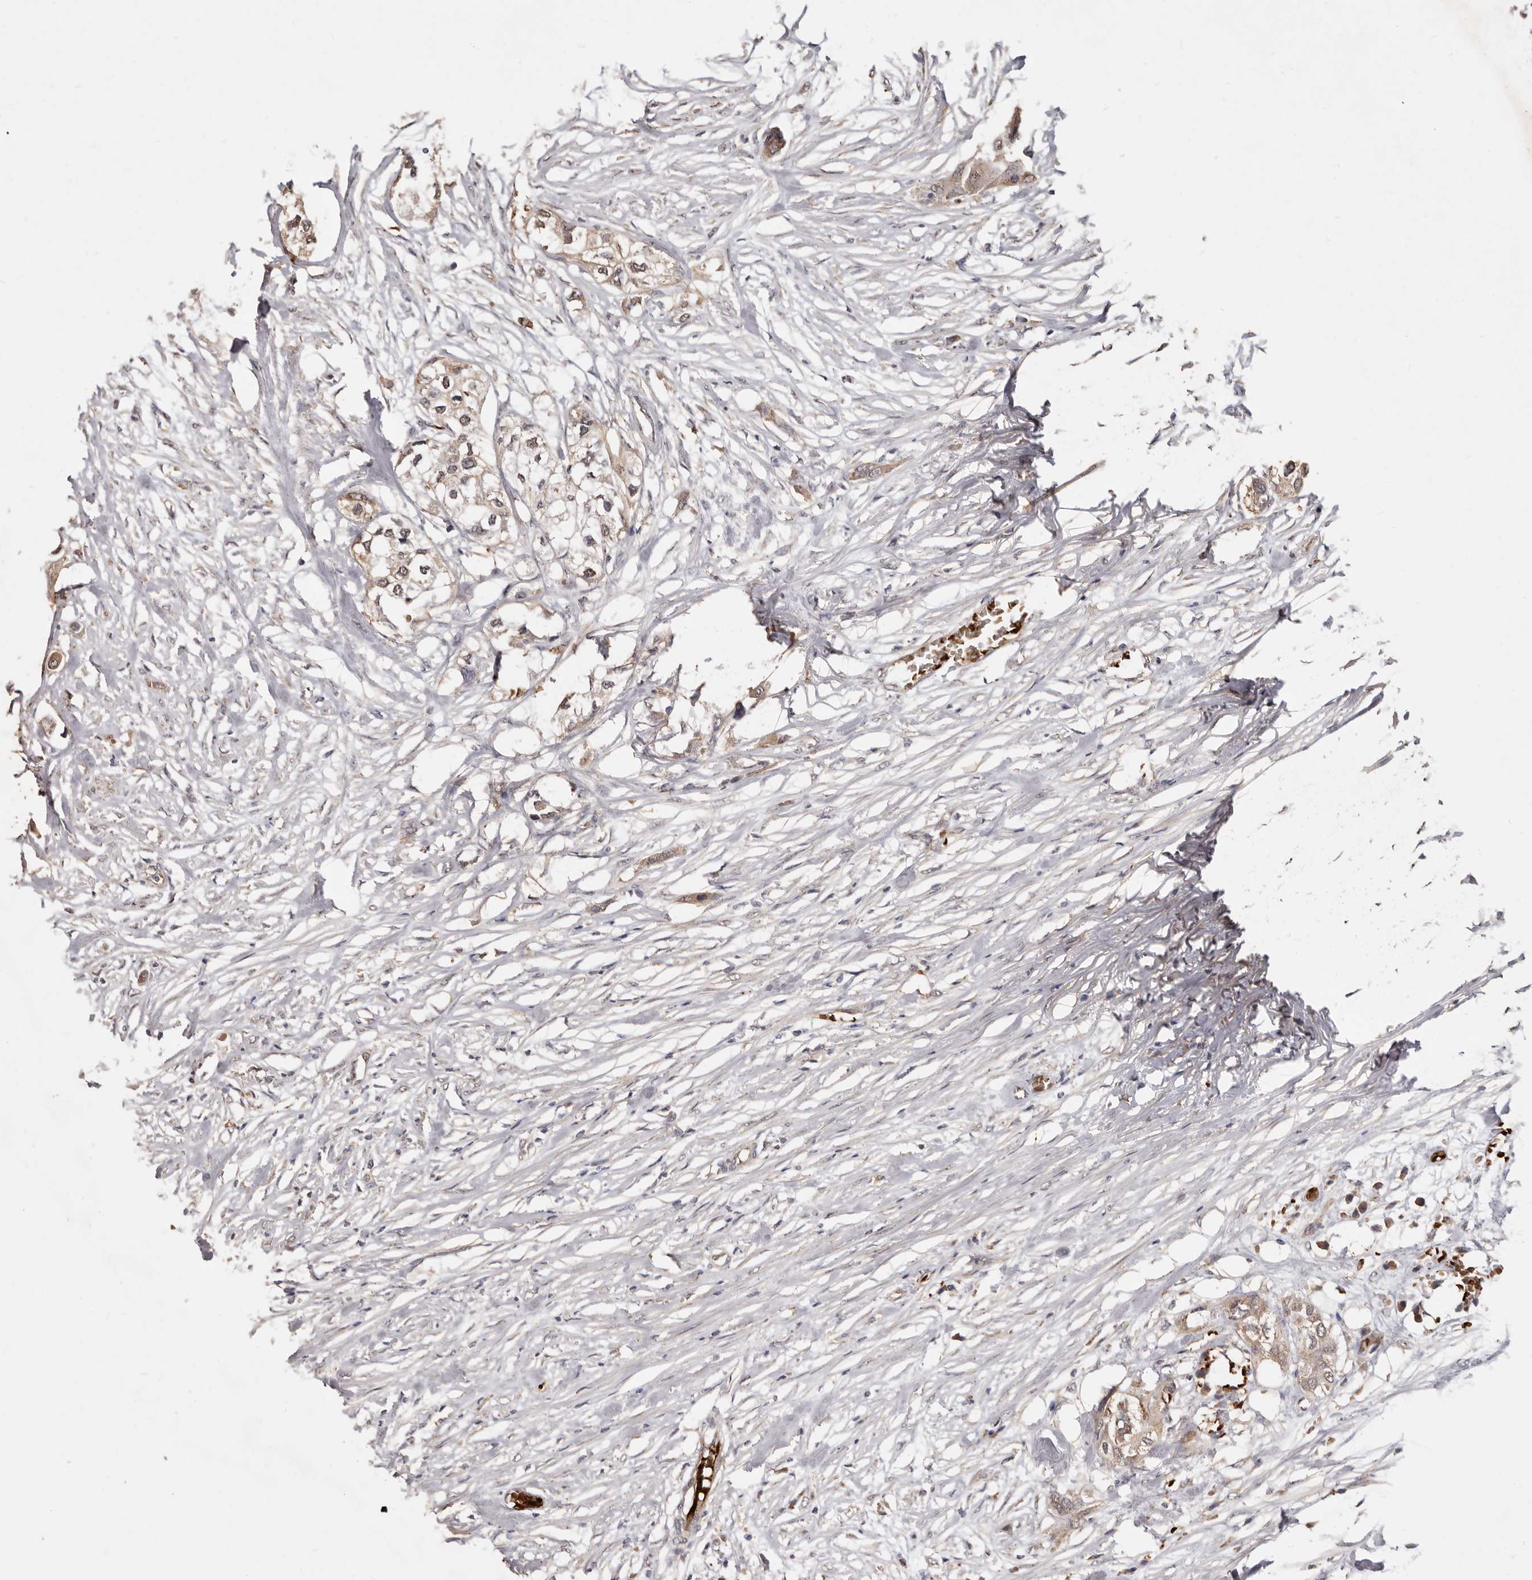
{"staining": {"intensity": "weak", "quantity": "25%-75%", "location": "cytoplasmic/membranous"}, "tissue": "urothelial cancer", "cell_type": "Tumor cells", "image_type": "cancer", "snomed": [{"axis": "morphology", "description": "Urothelial carcinoma, High grade"}, {"axis": "topography", "description": "Urinary bladder"}], "caption": "Urothelial cancer tissue demonstrates weak cytoplasmic/membranous staining in about 25%-75% of tumor cells, visualized by immunohistochemistry. The protein of interest is shown in brown color, while the nuclei are stained blue.", "gene": "GRAMD2A", "patient": {"sex": "male", "age": 64}}